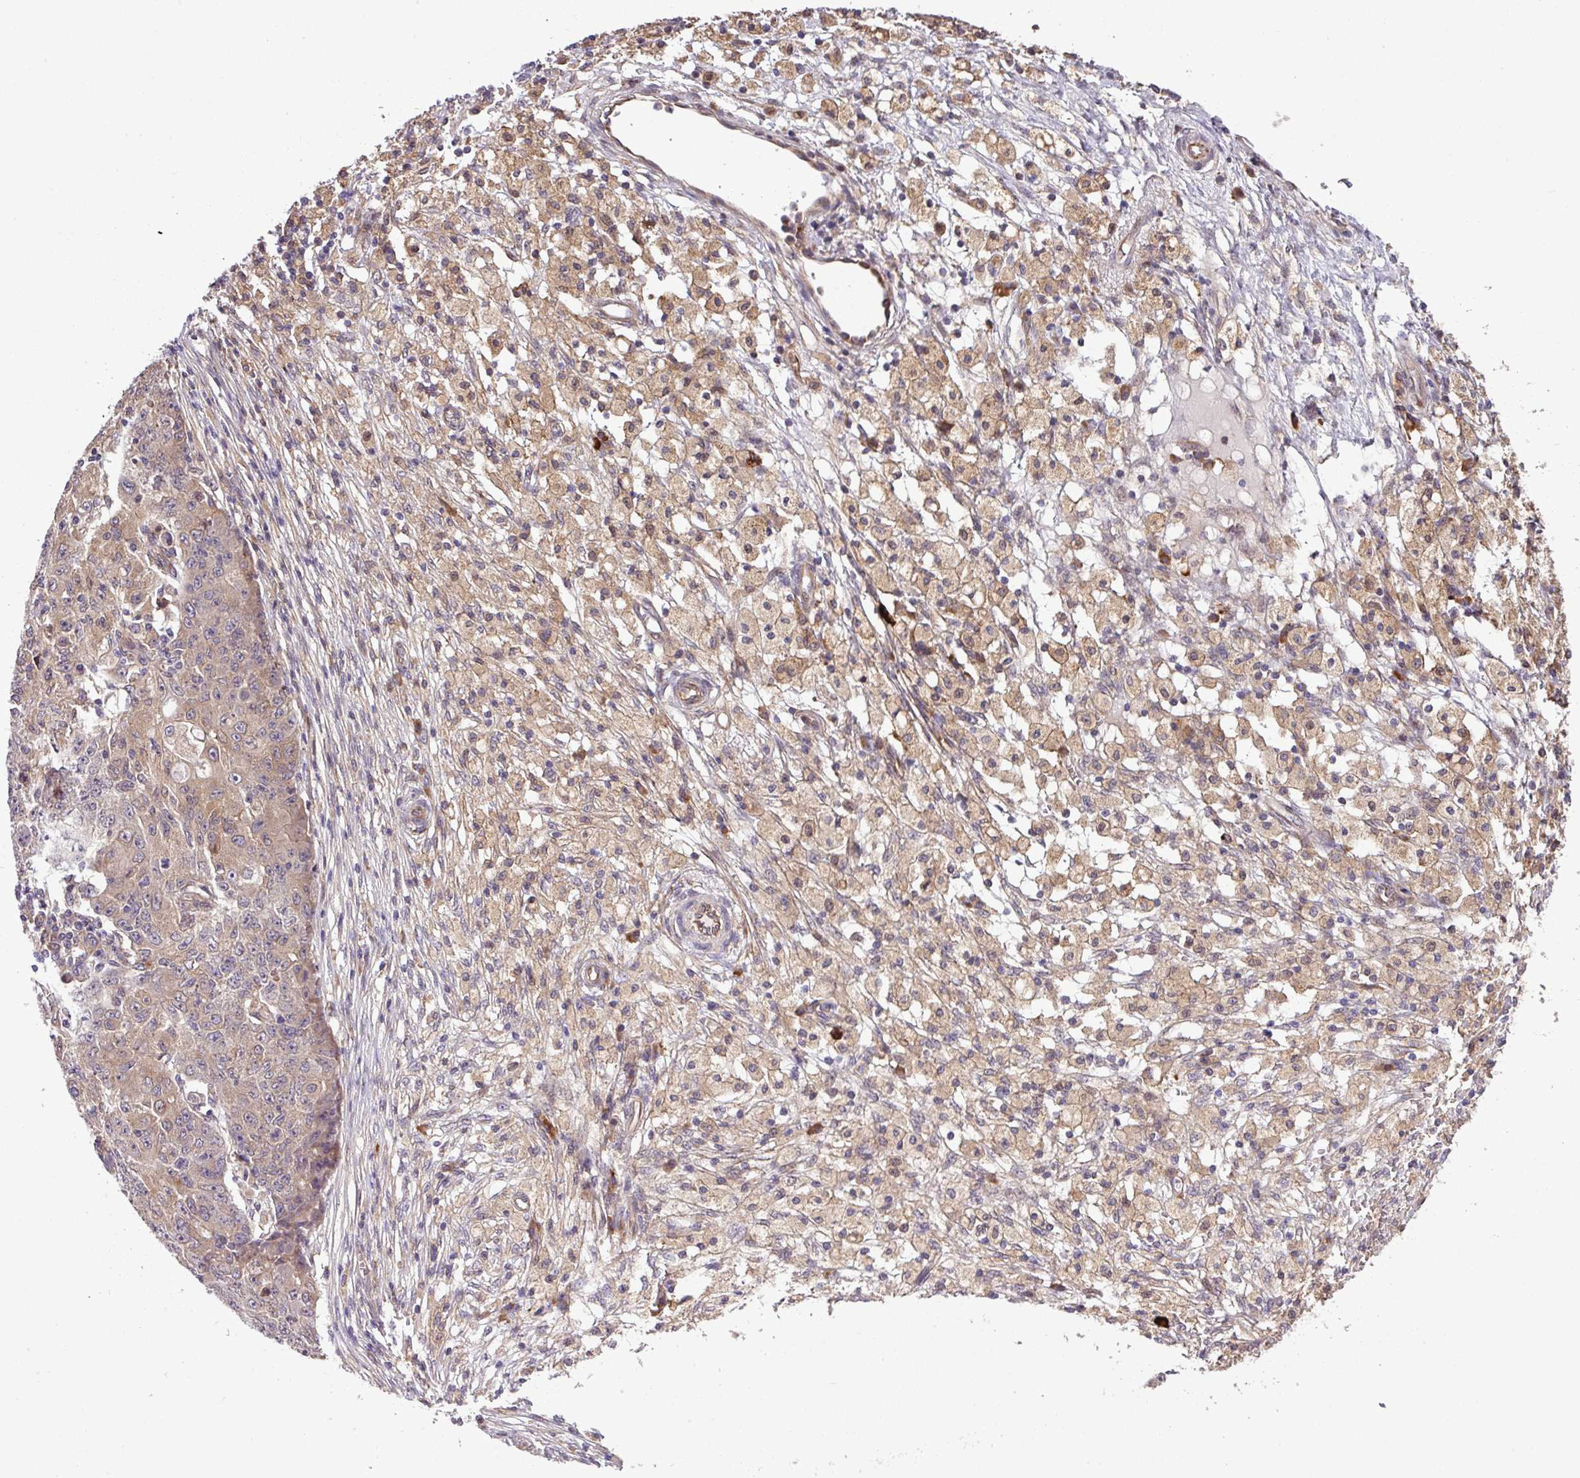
{"staining": {"intensity": "weak", "quantity": ">75%", "location": "cytoplasmic/membranous"}, "tissue": "ovarian cancer", "cell_type": "Tumor cells", "image_type": "cancer", "snomed": [{"axis": "morphology", "description": "Carcinoma, endometroid"}, {"axis": "topography", "description": "Ovary"}], "caption": "Human ovarian cancer (endometroid carcinoma) stained with a brown dye exhibits weak cytoplasmic/membranous positive positivity in approximately >75% of tumor cells.", "gene": "DLGAP4", "patient": {"sex": "female", "age": 42}}